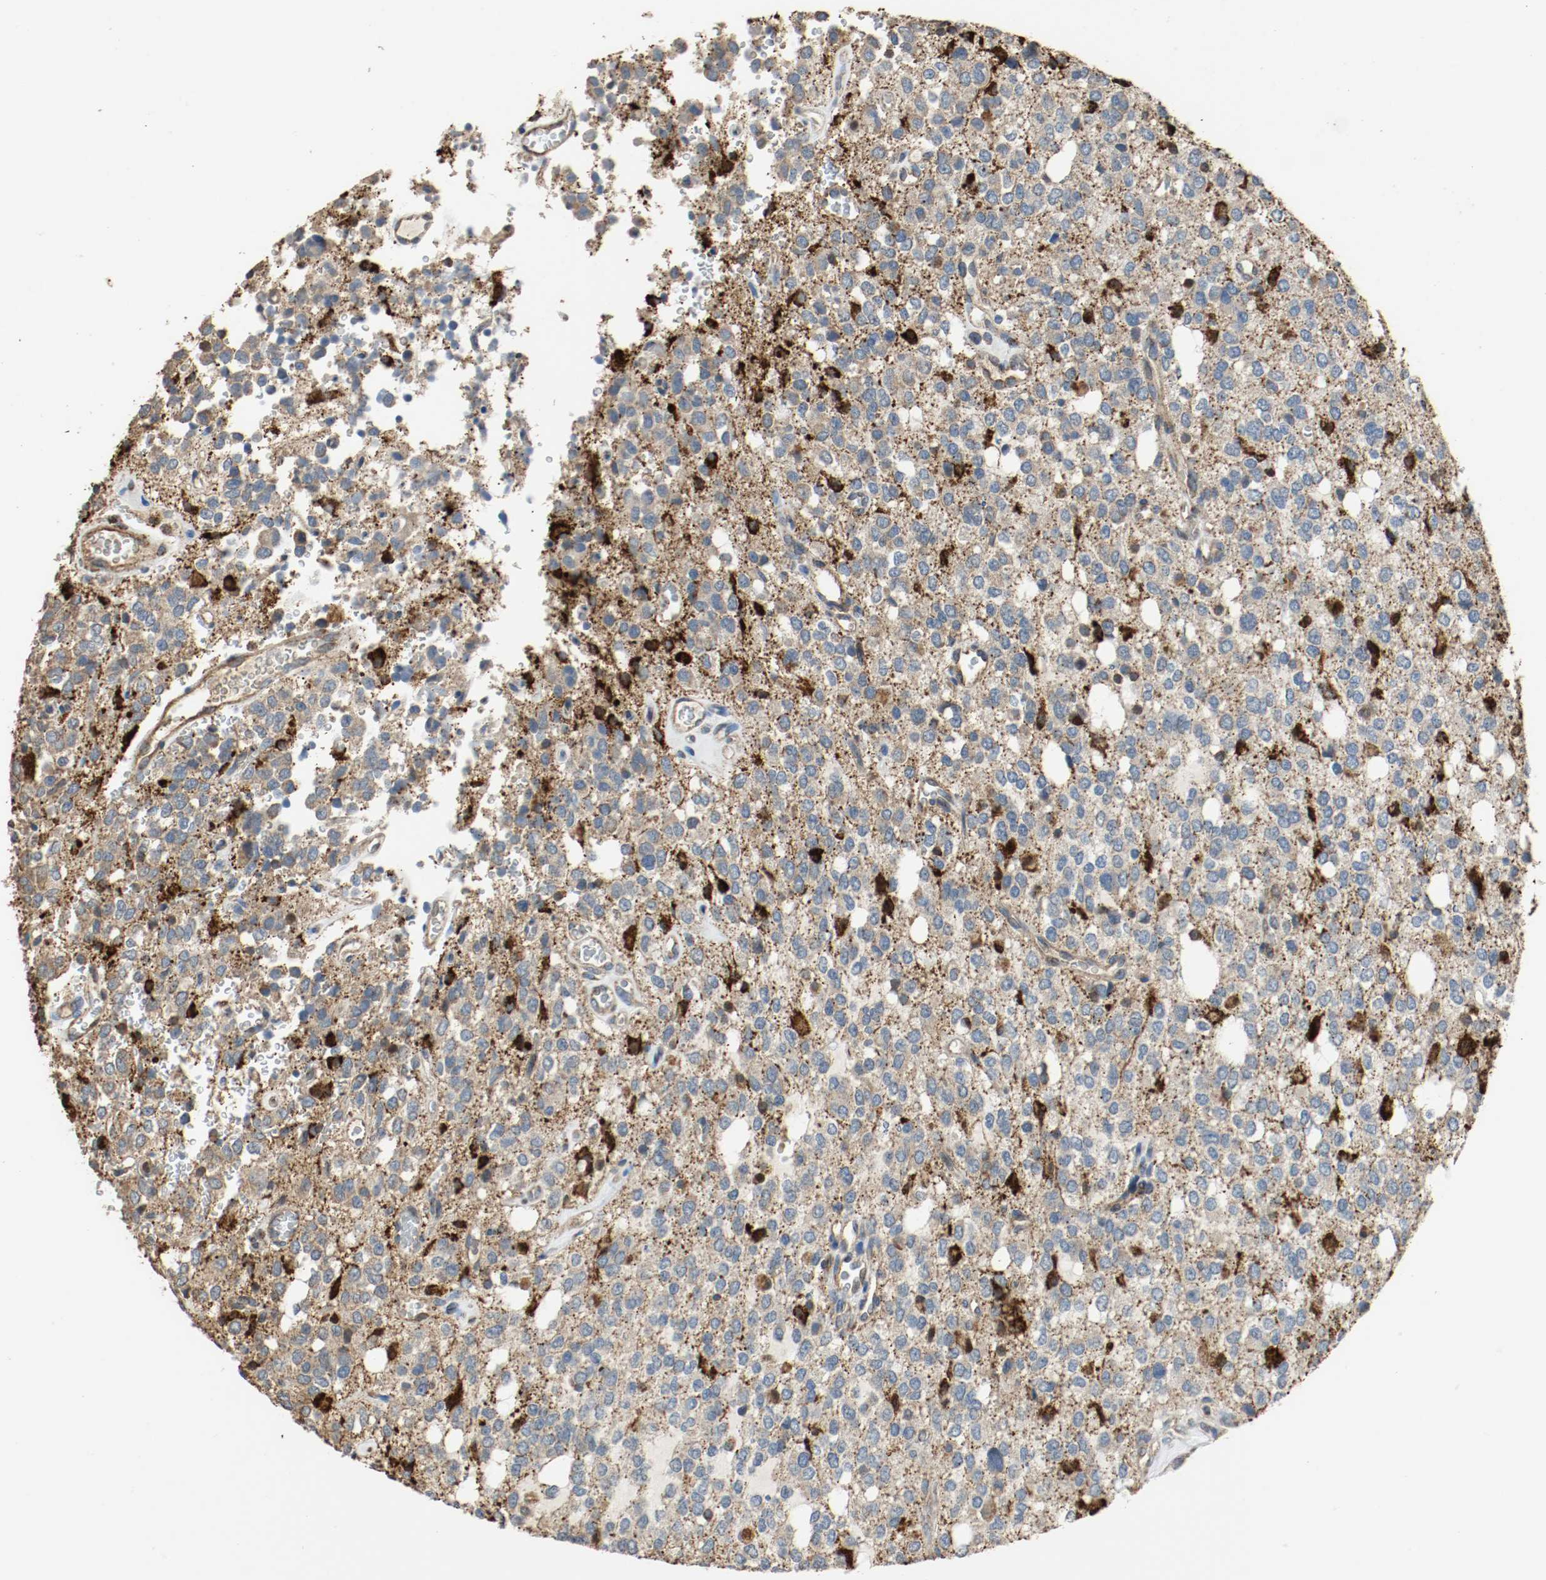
{"staining": {"intensity": "strong", "quantity": "25%-75%", "location": "cytoplasmic/membranous"}, "tissue": "glioma", "cell_type": "Tumor cells", "image_type": "cancer", "snomed": [{"axis": "morphology", "description": "Glioma, malignant, High grade"}, {"axis": "topography", "description": "Brain"}], "caption": "Immunohistochemical staining of human high-grade glioma (malignant) displays high levels of strong cytoplasmic/membranous protein positivity in approximately 25%-75% of tumor cells. (DAB (3,3'-diaminobenzidine) IHC with brightfield microscopy, high magnification).", "gene": "ALDH4A1", "patient": {"sex": "male", "age": 47}}